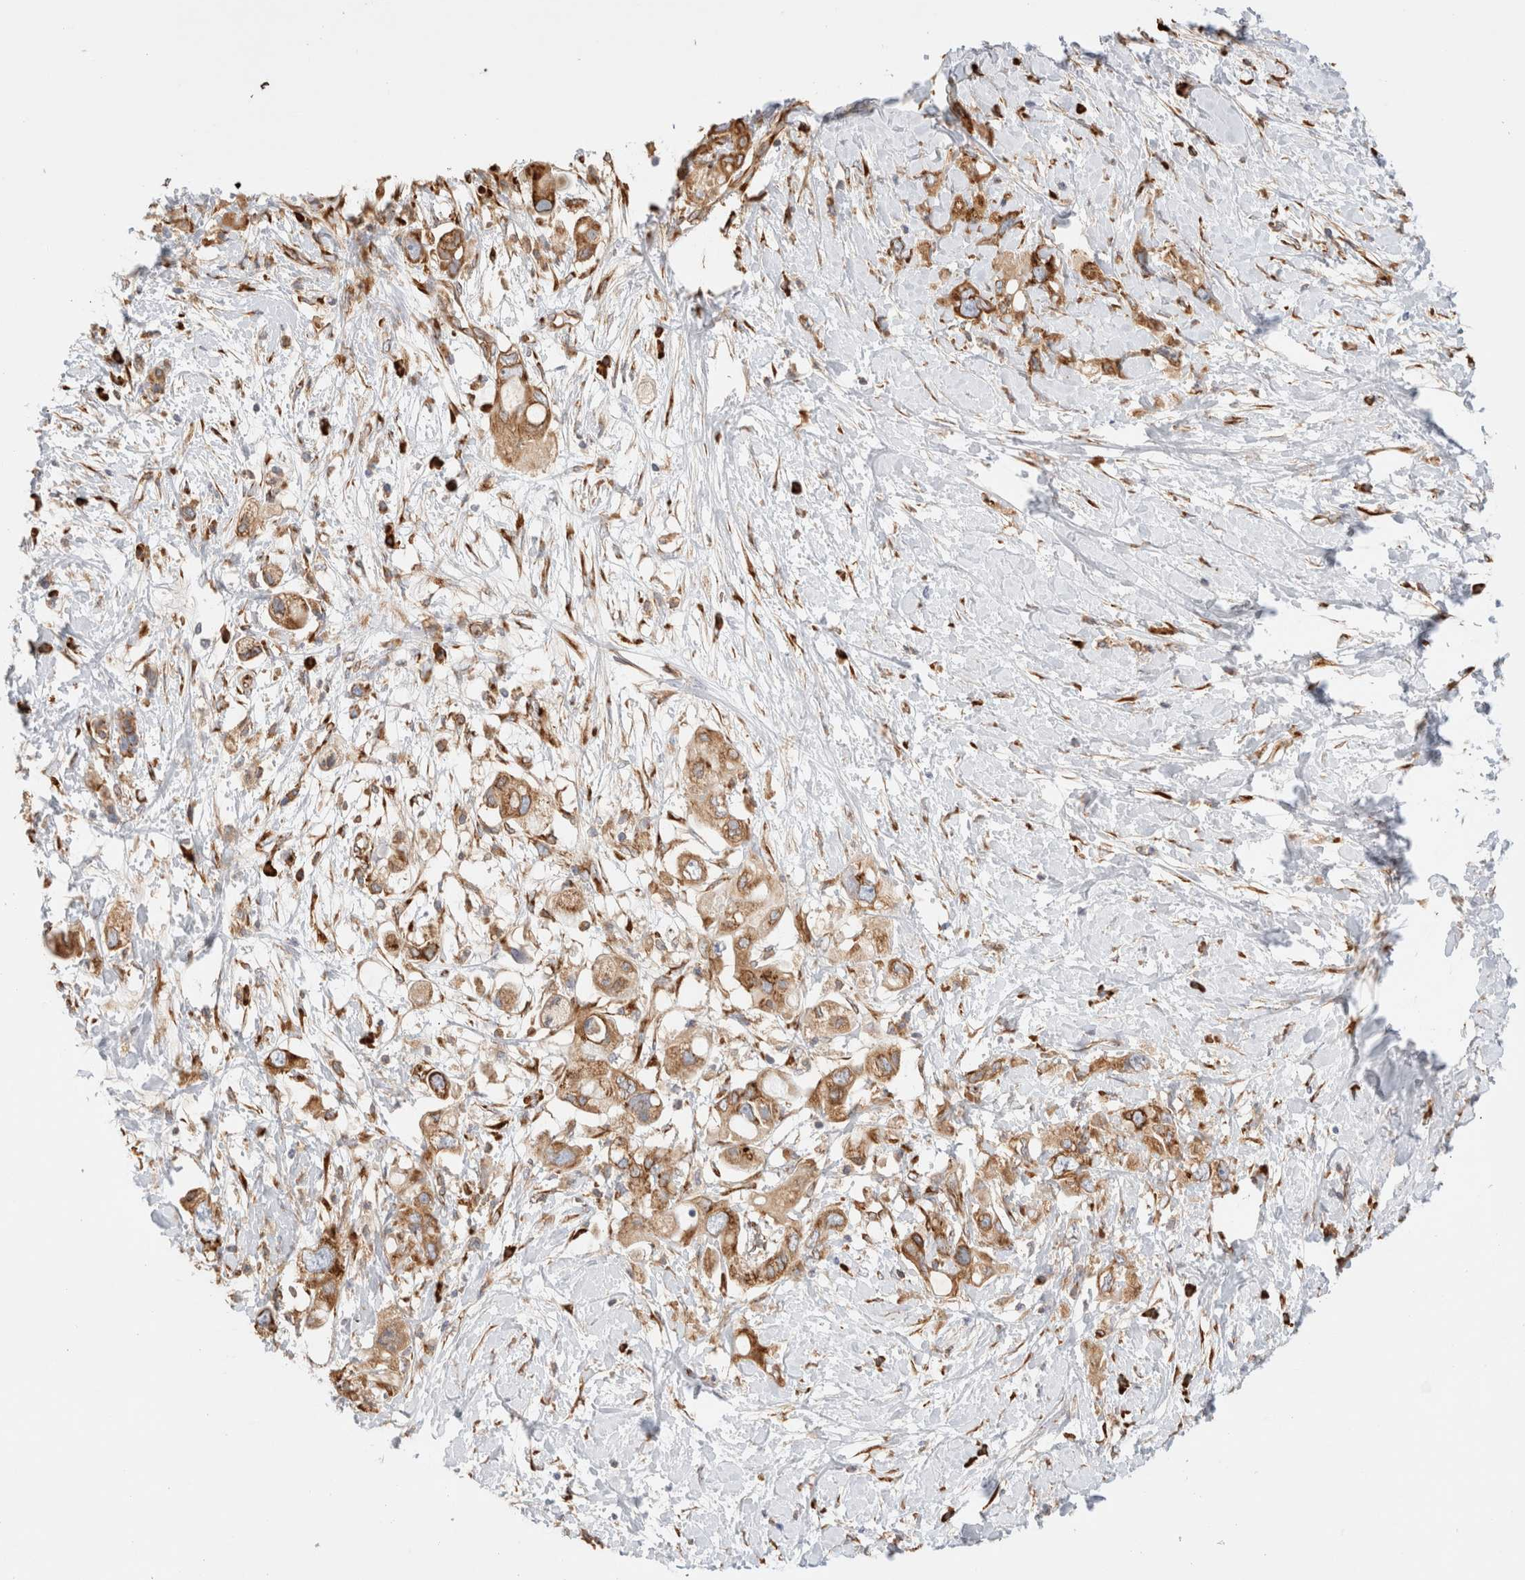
{"staining": {"intensity": "moderate", "quantity": ">75%", "location": "cytoplasmic/membranous"}, "tissue": "pancreatic cancer", "cell_type": "Tumor cells", "image_type": "cancer", "snomed": [{"axis": "morphology", "description": "Adenocarcinoma, NOS"}, {"axis": "topography", "description": "Pancreas"}], "caption": "This is a histology image of IHC staining of pancreatic cancer, which shows moderate expression in the cytoplasmic/membranous of tumor cells.", "gene": "ZC2HC1A", "patient": {"sex": "female", "age": 56}}